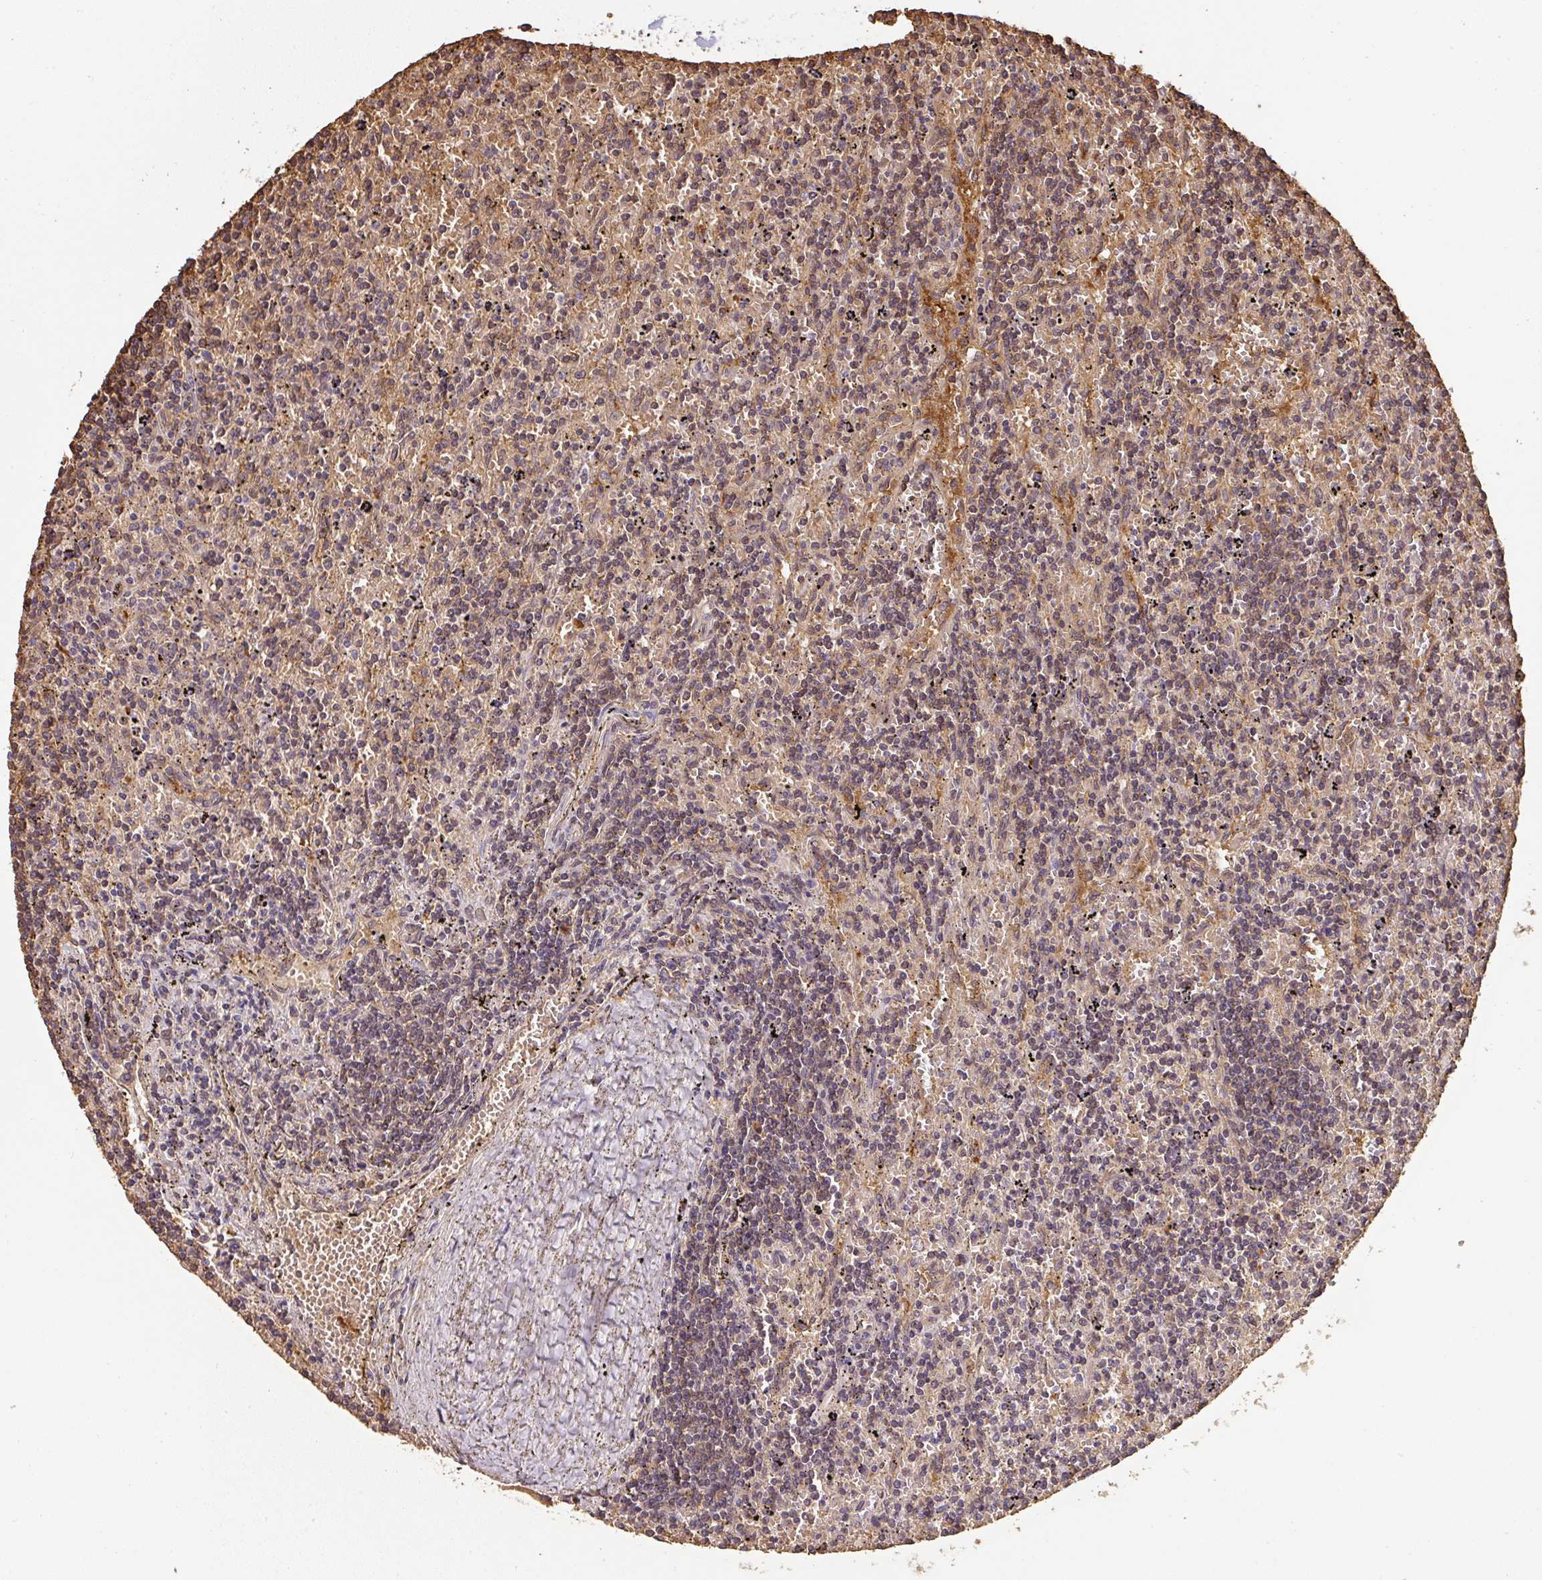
{"staining": {"intensity": "weak", "quantity": "<25%", "location": "cytoplasmic/membranous"}, "tissue": "lymphoma", "cell_type": "Tumor cells", "image_type": "cancer", "snomed": [{"axis": "morphology", "description": "Malignant lymphoma, non-Hodgkin's type, Low grade"}, {"axis": "topography", "description": "Spleen"}], "caption": "Low-grade malignant lymphoma, non-Hodgkin's type was stained to show a protein in brown. There is no significant staining in tumor cells.", "gene": "ST13", "patient": {"sex": "male", "age": 76}}